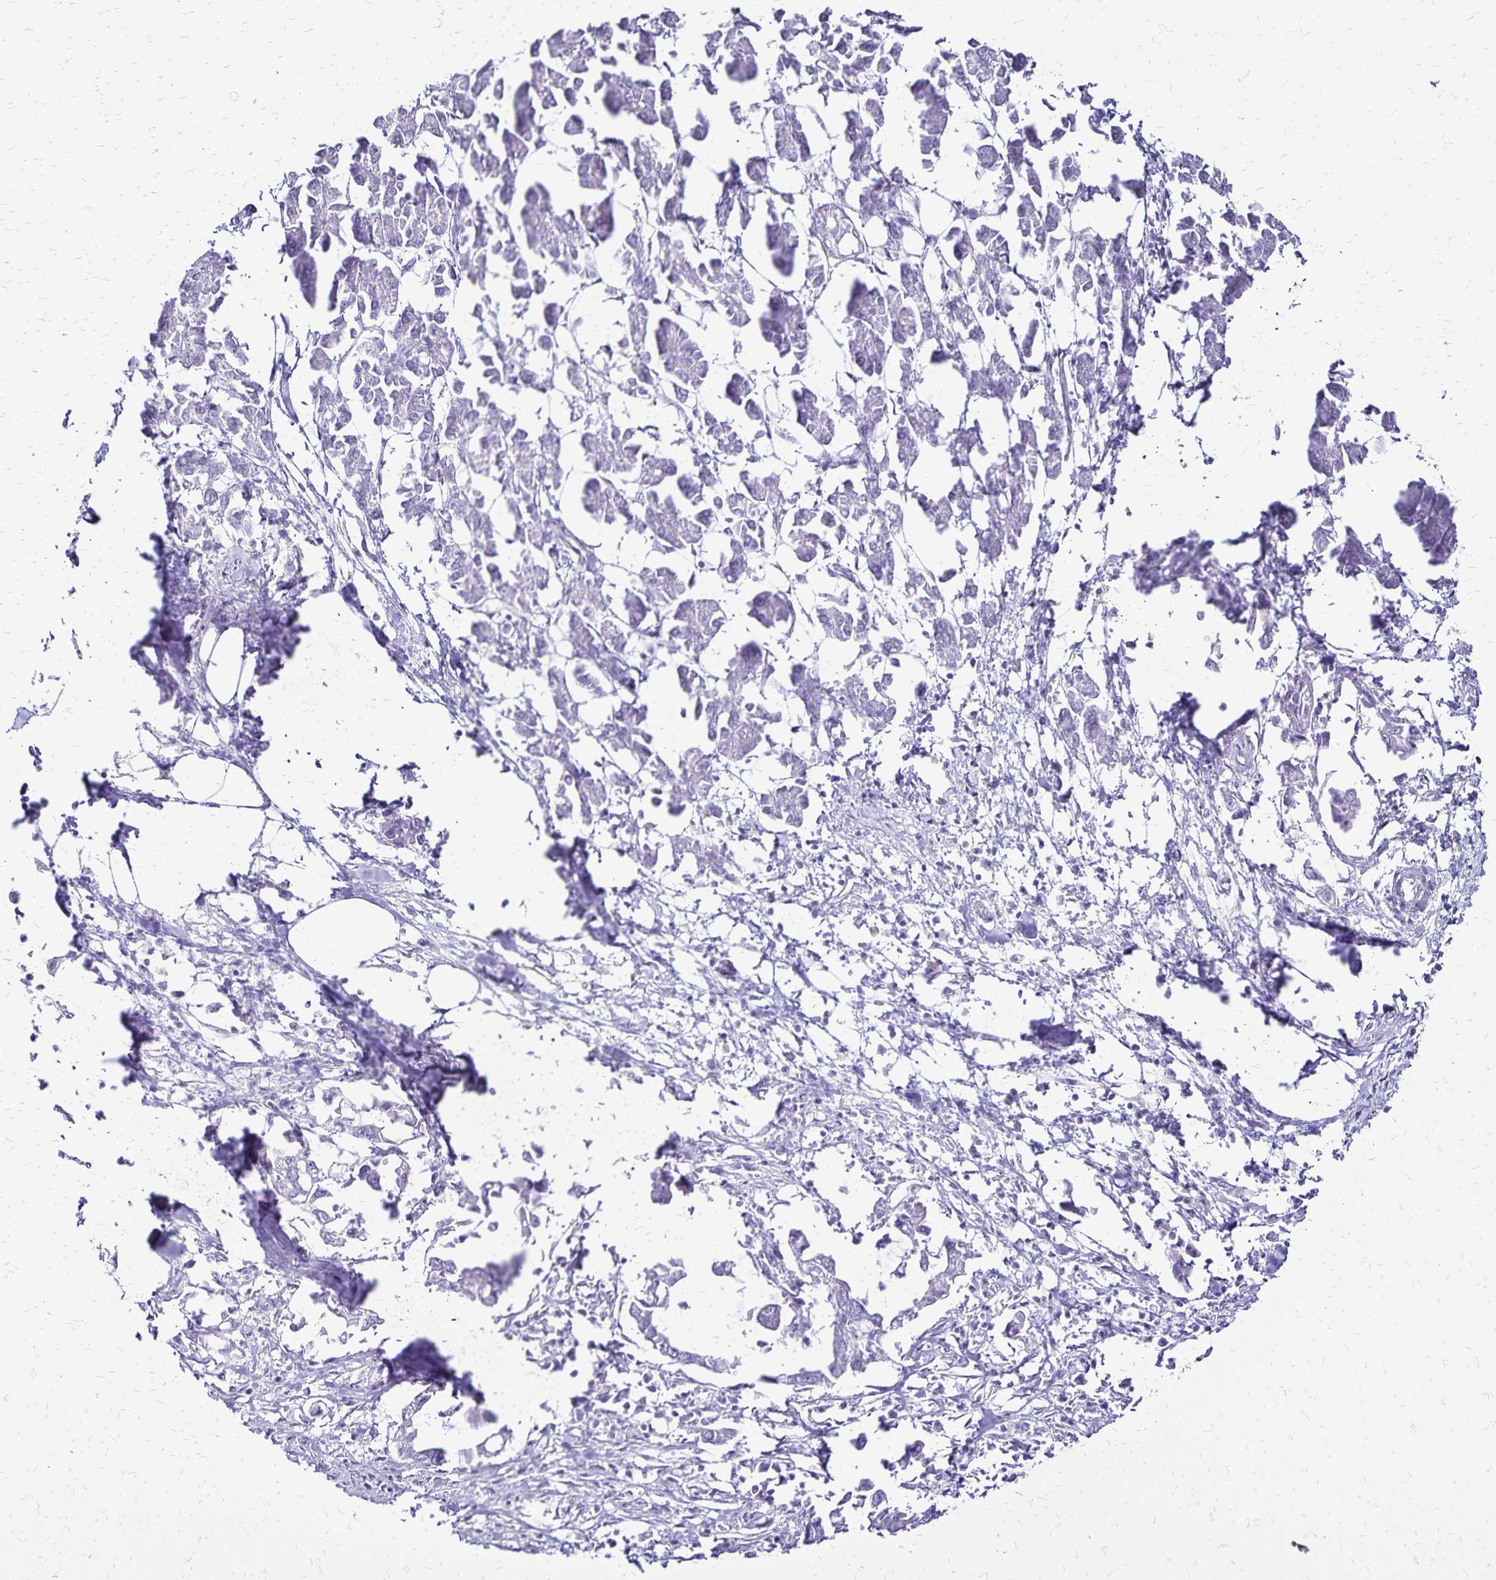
{"staining": {"intensity": "negative", "quantity": "none", "location": "none"}, "tissue": "pancreatic cancer", "cell_type": "Tumor cells", "image_type": "cancer", "snomed": [{"axis": "morphology", "description": "Adenocarcinoma, NOS"}, {"axis": "topography", "description": "Pancreas"}], "caption": "Immunohistochemistry of adenocarcinoma (pancreatic) reveals no expression in tumor cells.", "gene": "LIN28B", "patient": {"sex": "male", "age": 61}}